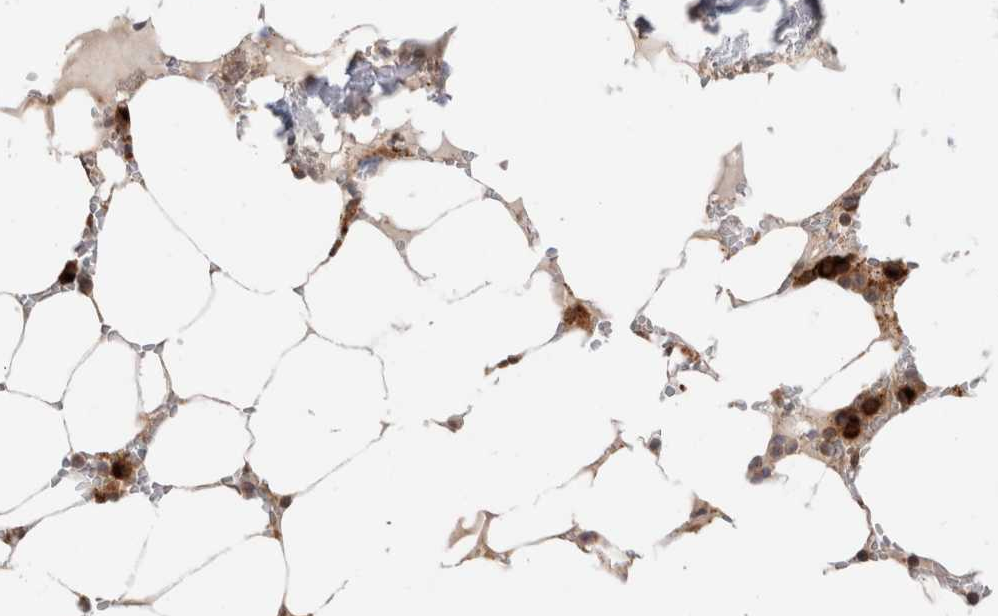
{"staining": {"intensity": "strong", "quantity": "25%-75%", "location": "cytoplasmic/membranous,nuclear"}, "tissue": "bone marrow", "cell_type": "Hematopoietic cells", "image_type": "normal", "snomed": [{"axis": "morphology", "description": "Normal tissue, NOS"}, {"axis": "topography", "description": "Bone marrow"}], "caption": "Normal bone marrow shows strong cytoplasmic/membranous,nuclear expression in approximately 25%-75% of hematopoietic cells, visualized by immunohistochemistry.", "gene": "ACTL9", "patient": {"sex": "male", "age": 70}}